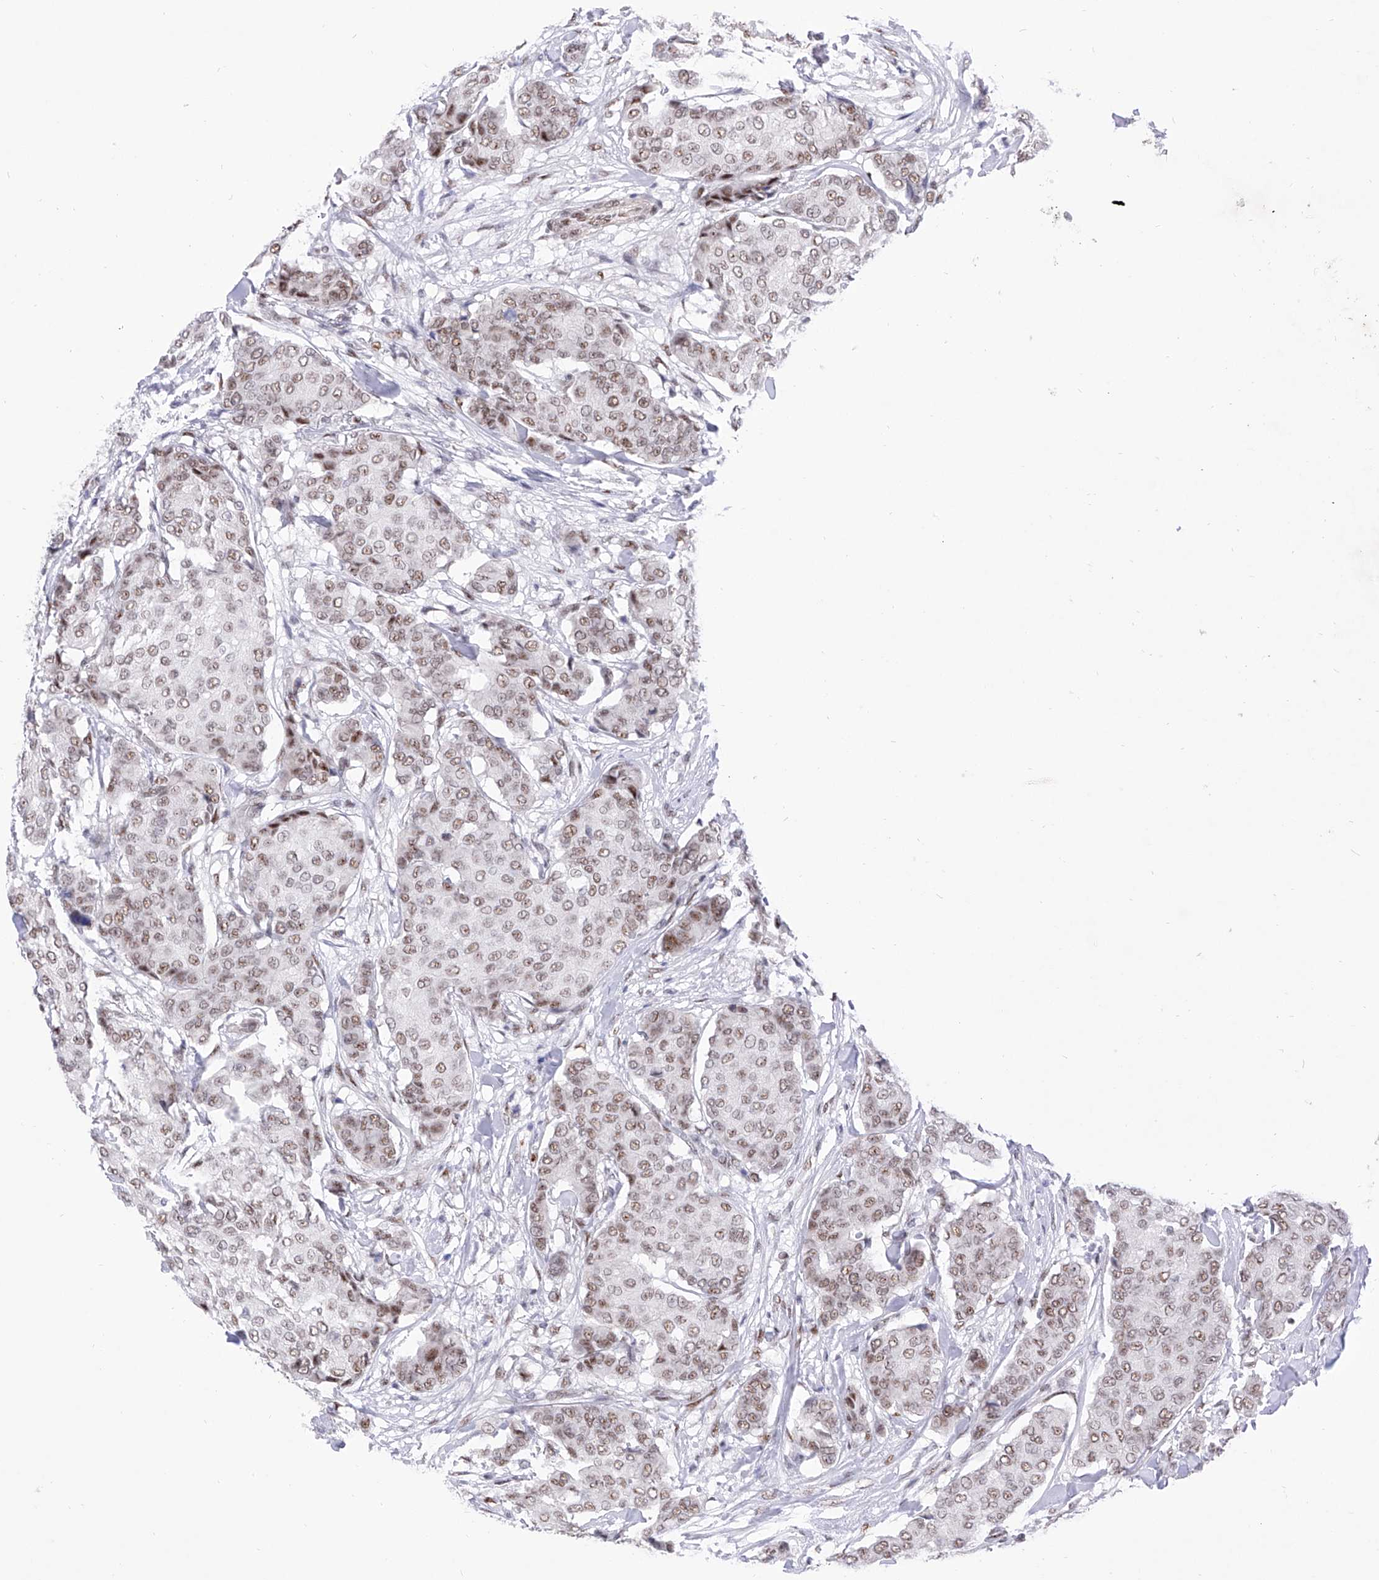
{"staining": {"intensity": "moderate", "quantity": ">75%", "location": "nuclear"}, "tissue": "breast cancer", "cell_type": "Tumor cells", "image_type": "cancer", "snomed": [{"axis": "morphology", "description": "Duct carcinoma"}, {"axis": "topography", "description": "Breast"}], "caption": "Immunohistochemistry (IHC) (DAB) staining of human breast cancer reveals moderate nuclear protein staining in about >75% of tumor cells.", "gene": "ATN1", "patient": {"sex": "female", "age": 75}}